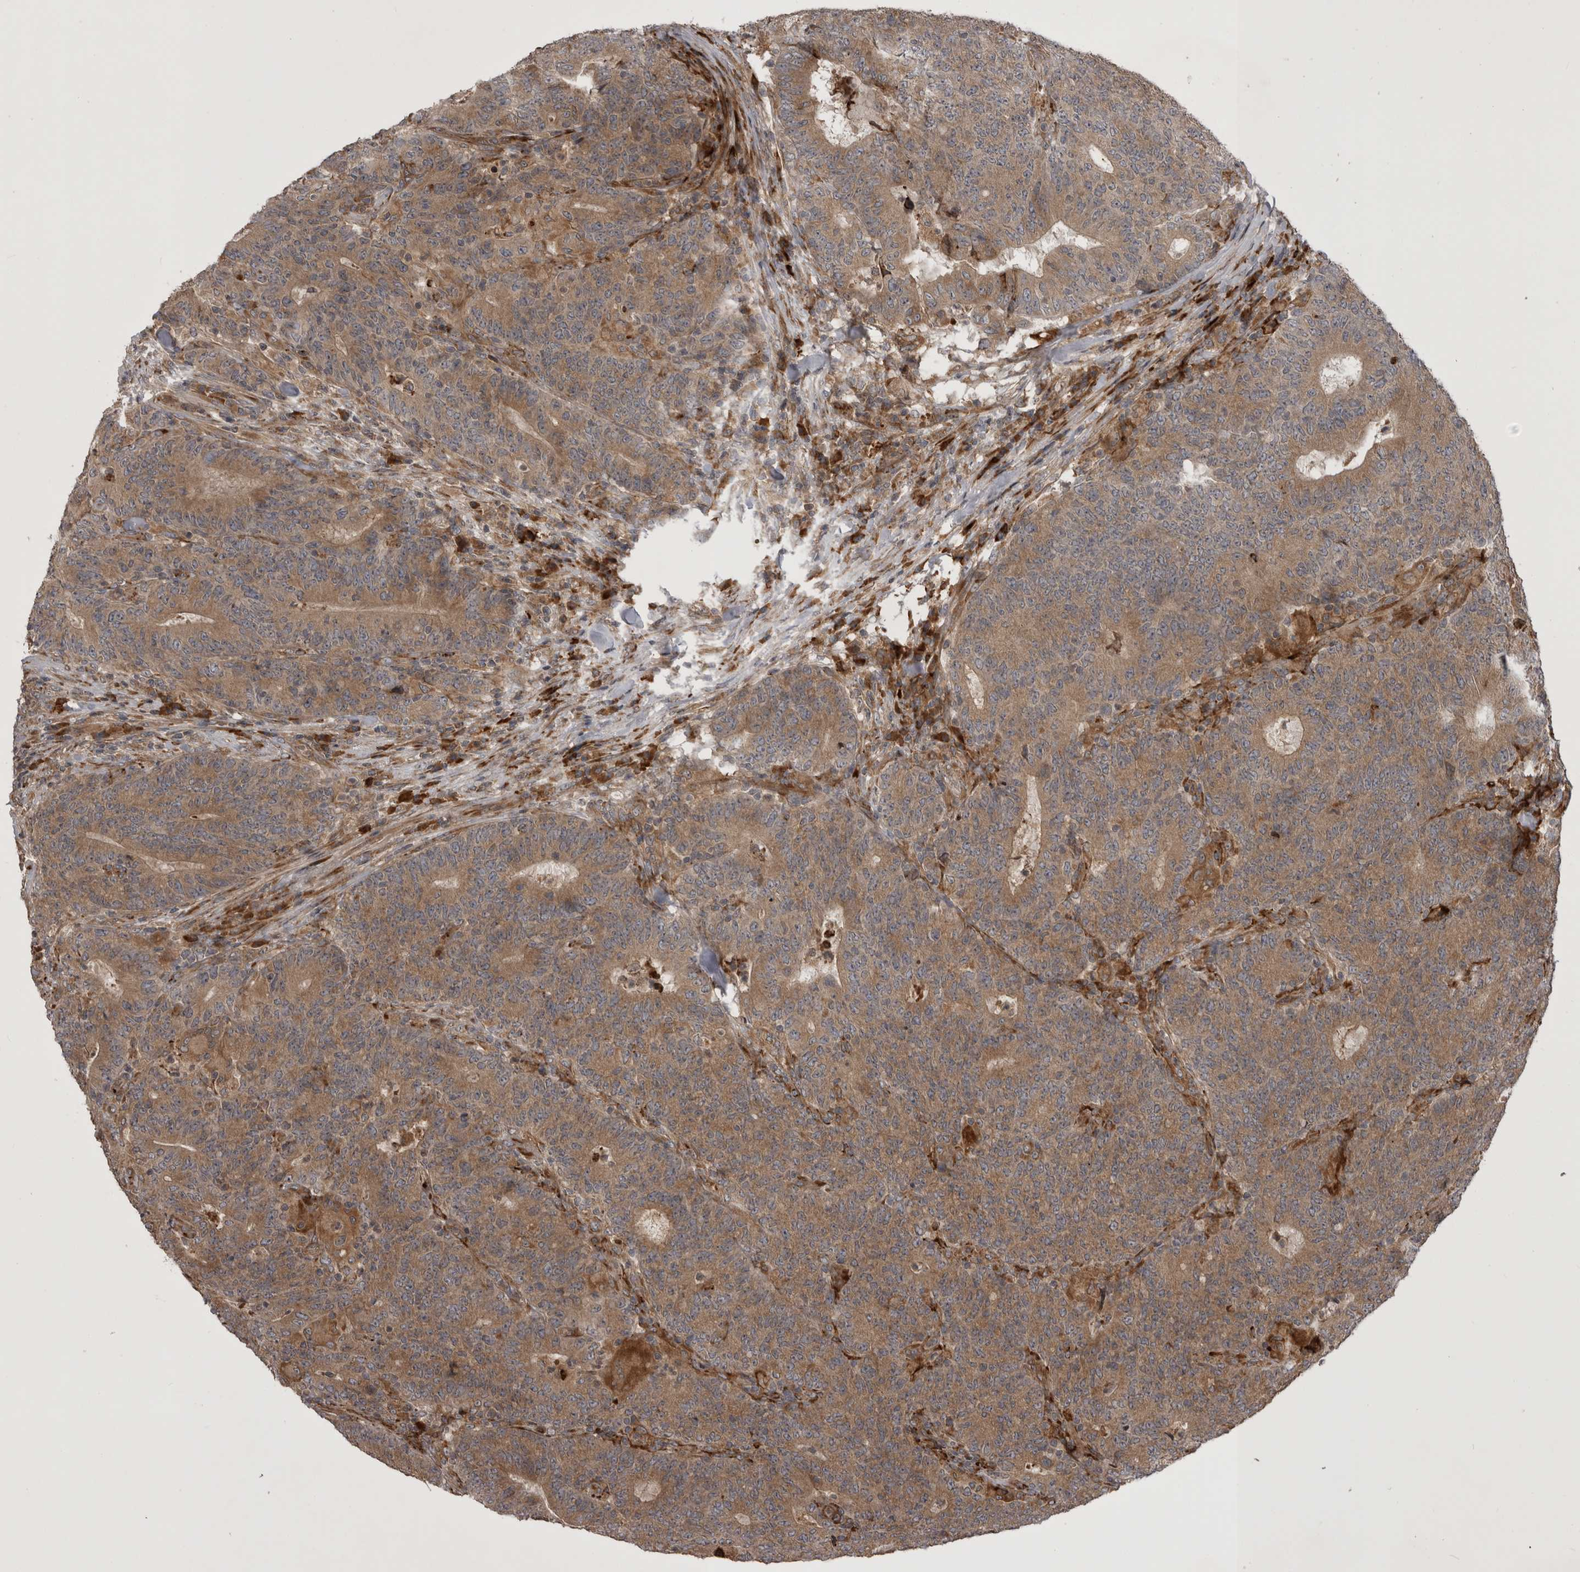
{"staining": {"intensity": "moderate", "quantity": ">75%", "location": "cytoplasmic/membranous"}, "tissue": "colorectal cancer", "cell_type": "Tumor cells", "image_type": "cancer", "snomed": [{"axis": "morphology", "description": "Normal tissue, NOS"}, {"axis": "morphology", "description": "Adenocarcinoma, NOS"}, {"axis": "topography", "description": "Colon"}], "caption": "Colorectal cancer (adenocarcinoma) tissue demonstrates moderate cytoplasmic/membranous positivity in about >75% of tumor cells", "gene": "RAB3GAP2", "patient": {"sex": "female", "age": 75}}